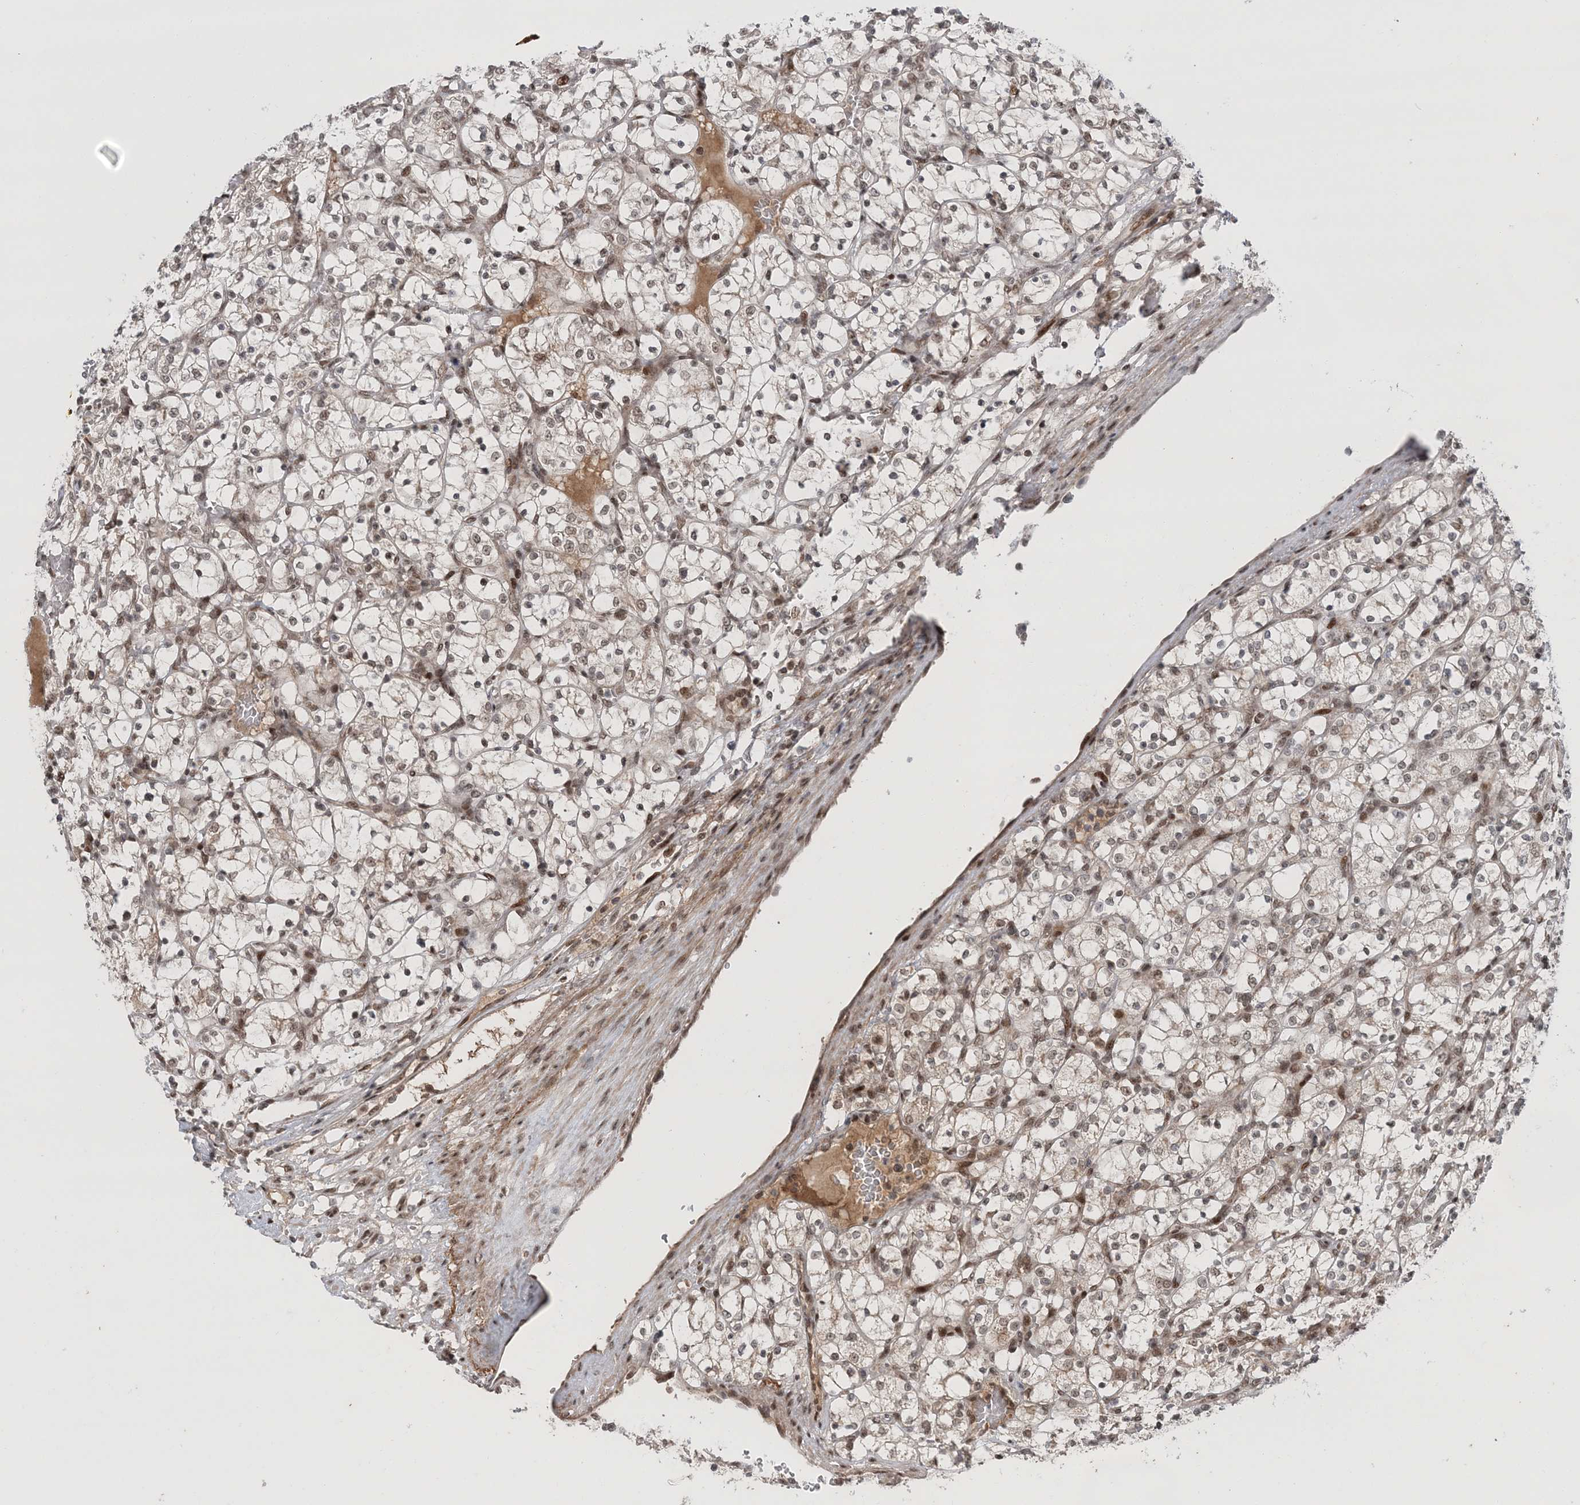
{"staining": {"intensity": "weak", "quantity": "<25%", "location": "nuclear"}, "tissue": "renal cancer", "cell_type": "Tumor cells", "image_type": "cancer", "snomed": [{"axis": "morphology", "description": "Adenocarcinoma, NOS"}, {"axis": "topography", "description": "Kidney"}], "caption": "Immunohistochemistry image of human adenocarcinoma (renal) stained for a protein (brown), which exhibits no positivity in tumor cells.", "gene": "NOA1", "patient": {"sex": "female", "age": 69}}